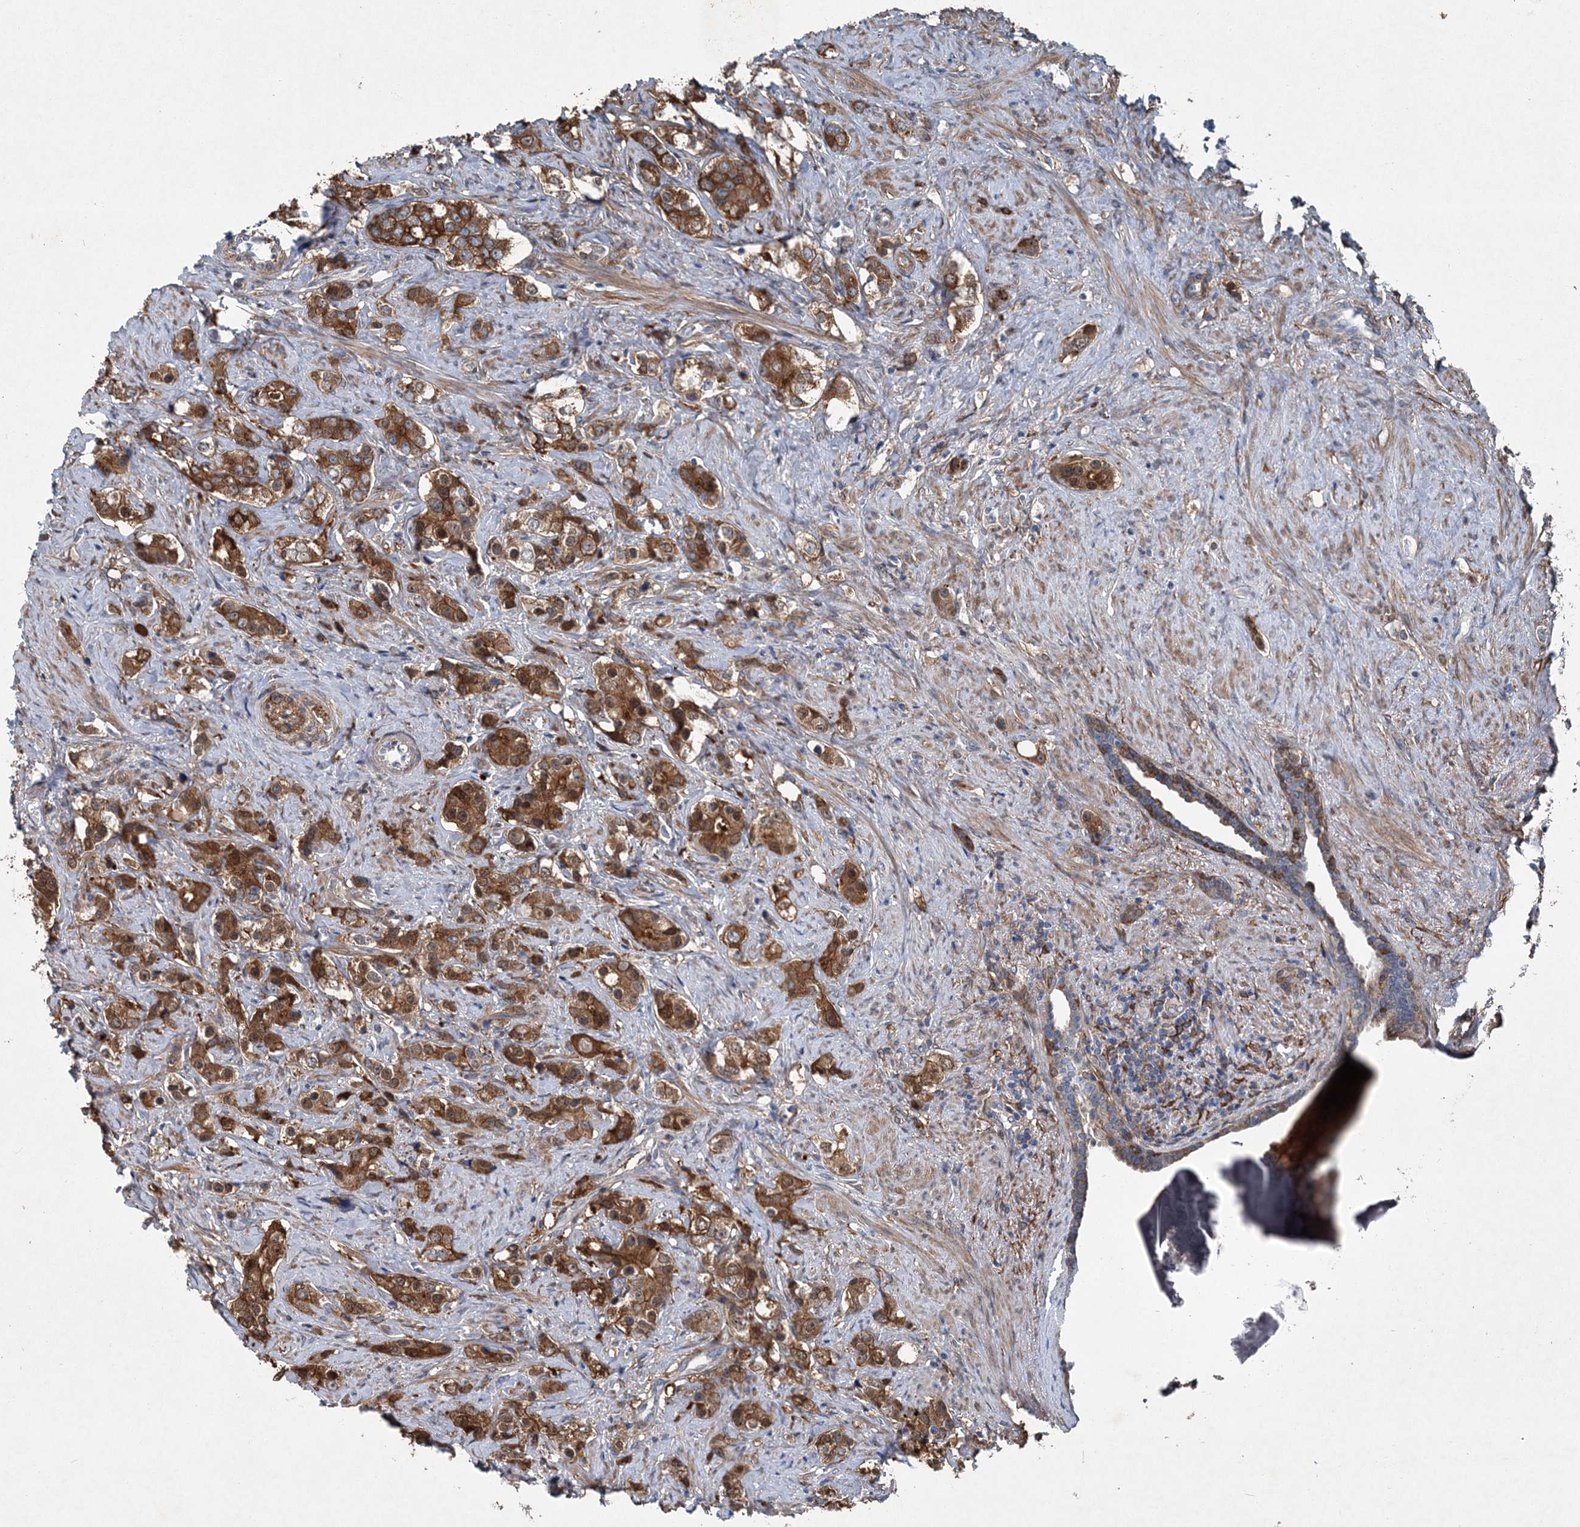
{"staining": {"intensity": "strong", "quantity": ">75%", "location": "cytoplasmic/membranous"}, "tissue": "prostate cancer", "cell_type": "Tumor cells", "image_type": "cancer", "snomed": [{"axis": "morphology", "description": "Adenocarcinoma, High grade"}, {"axis": "topography", "description": "Prostate"}], "caption": "Immunohistochemistry (DAB) staining of prostate cancer (adenocarcinoma (high-grade)) reveals strong cytoplasmic/membranous protein positivity in about >75% of tumor cells.", "gene": "SPOPL", "patient": {"sex": "male", "age": 63}}